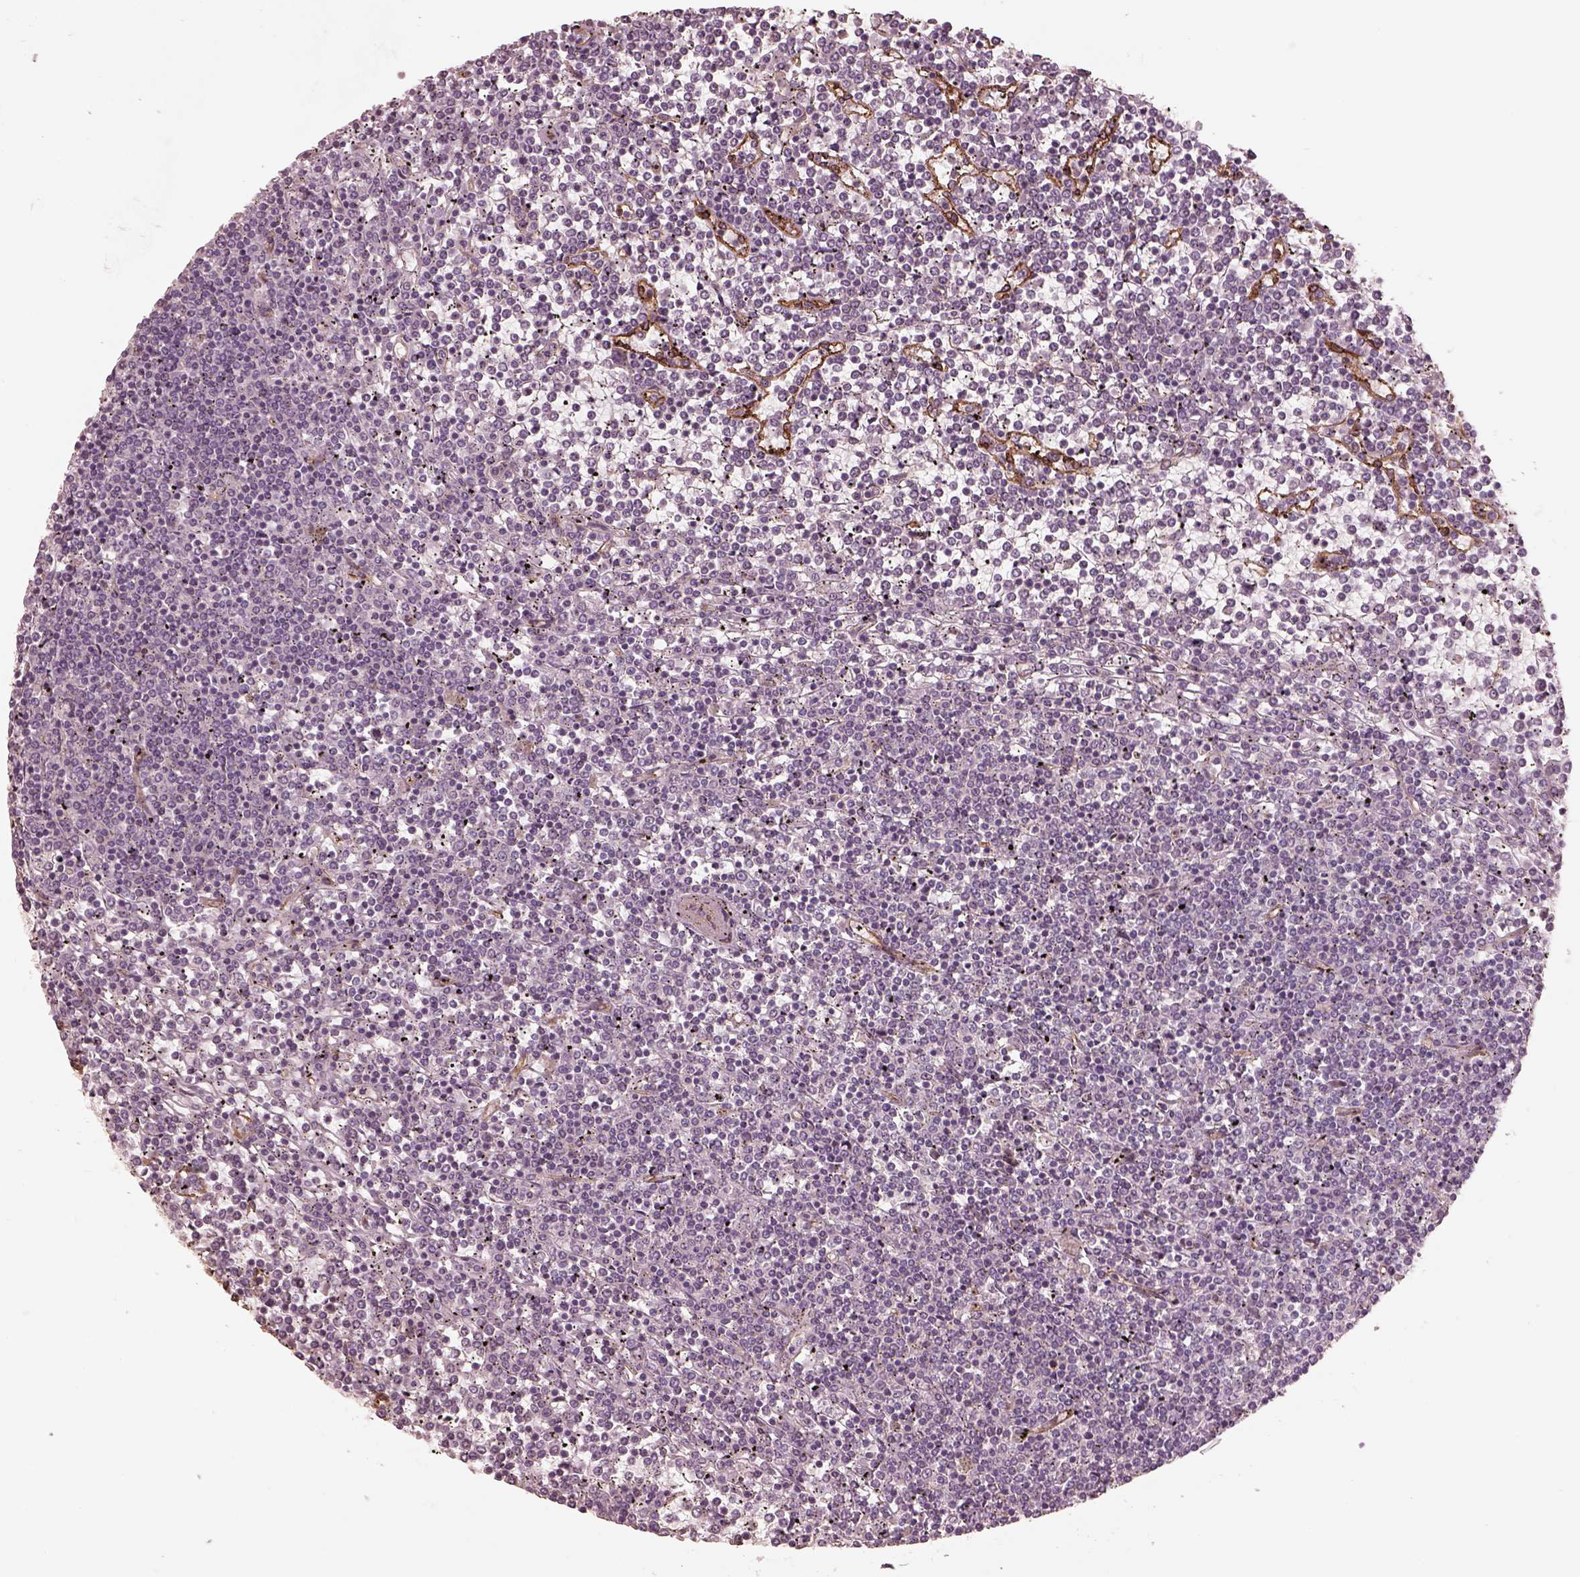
{"staining": {"intensity": "negative", "quantity": "none", "location": "none"}, "tissue": "lymphoma", "cell_type": "Tumor cells", "image_type": "cancer", "snomed": [{"axis": "morphology", "description": "Malignant lymphoma, non-Hodgkin's type, Low grade"}, {"axis": "topography", "description": "Spleen"}], "caption": "A high-resolution histopathology image shows immunohistochemistry staining of malignant lymphoma, non-Hodgkin's type (low-grade), which exhibits no significant staining in tumor cells. The staining was performed using DAB to visualize the protein expression in brown, while the nuclei were stained in blue with hematoxylin (Magnification: 20x).", "gene": "CRYM", "patient": {"sex": "female", "age": 19}}